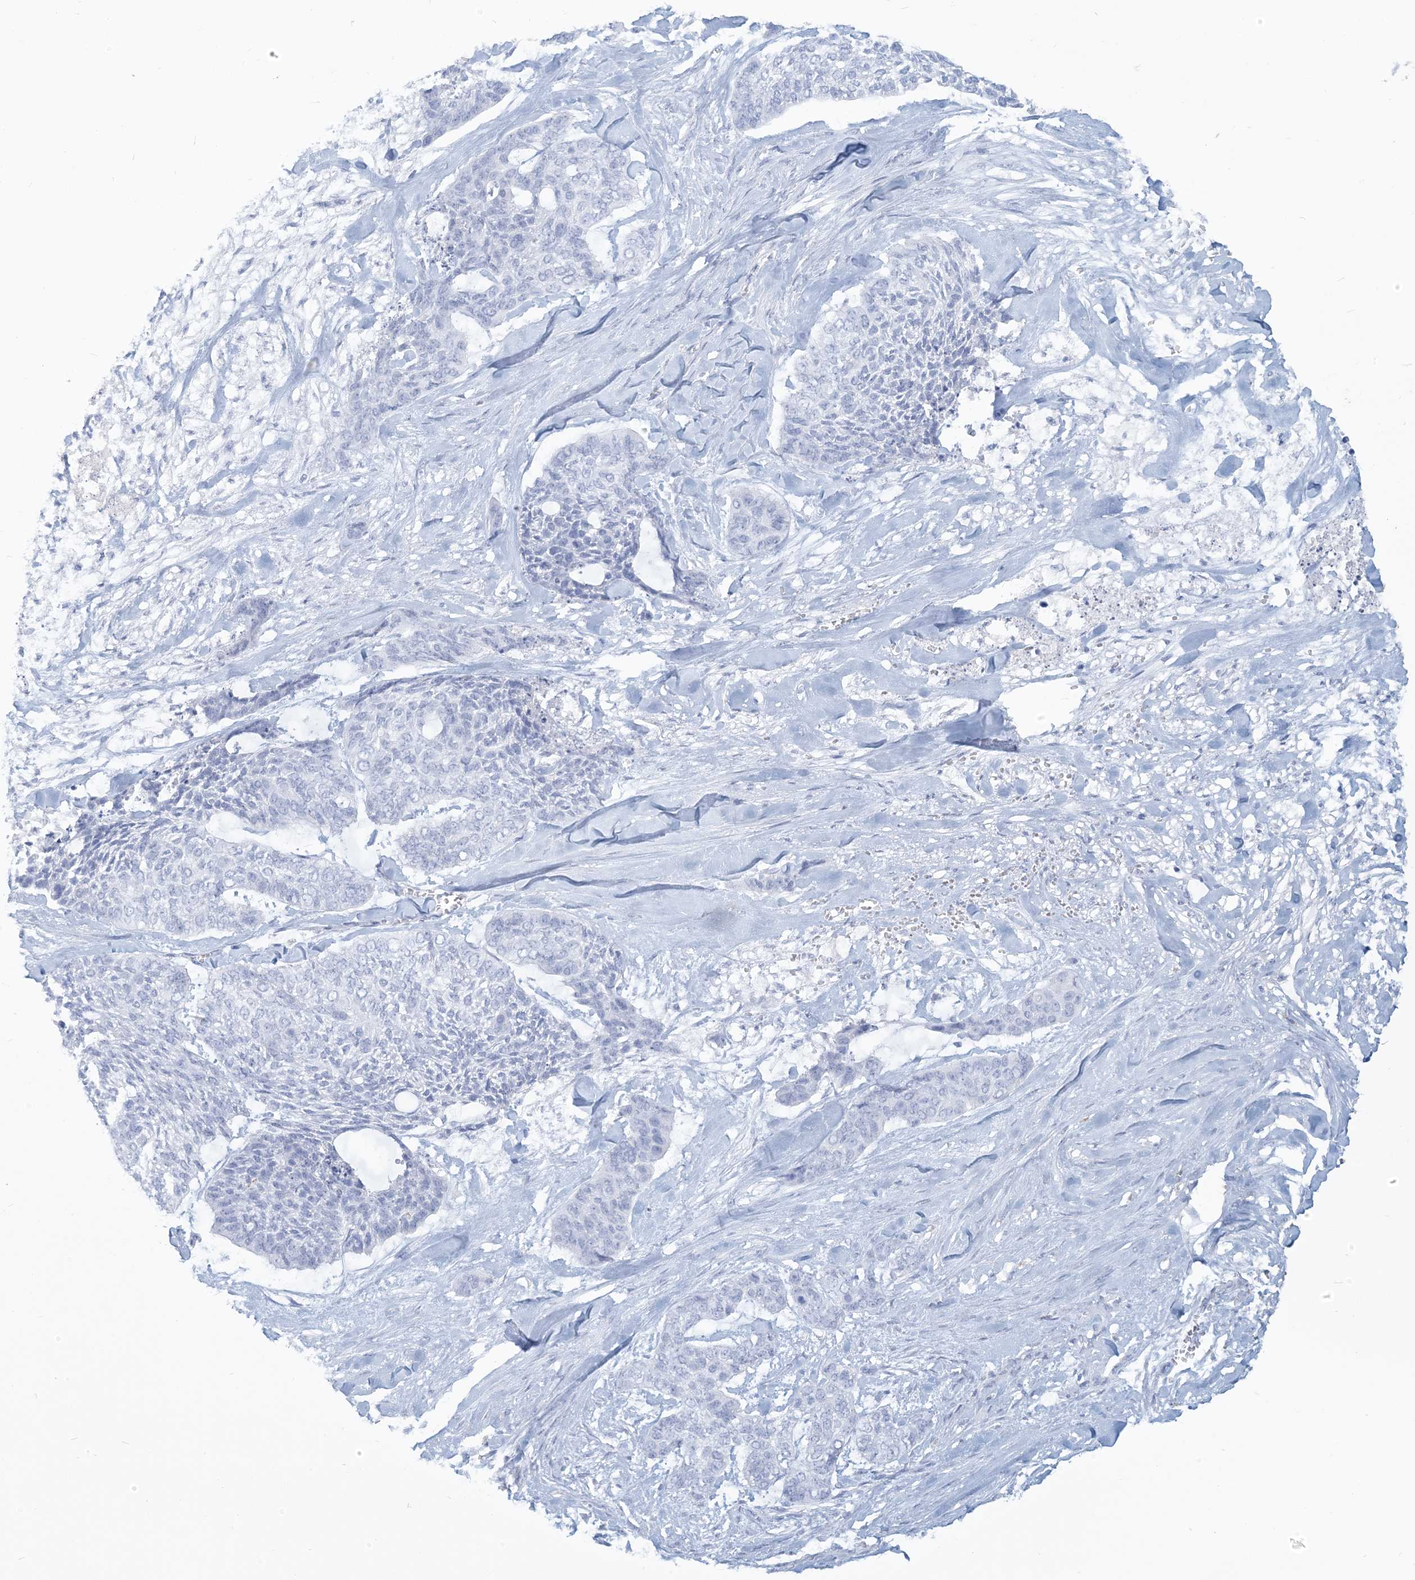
{"staining": {"intensity": "negative", "quantity": "none", "location": "none"}, "tissue": "skin cancer", "cell_type": "Tumor cells", "image_type": "cancer", "snomed": [{"axis": "morphology", "description": "Basal cell carcinoma"}, {"axis": "topography", "description": "Skin"}], "caption": "High power microscopy micrograph of an immunohistochemistry histopathology image of skin cancer, revealing no significant expression in tumor cells.", "gene": "HLA-DRB1", "patient": {"sex": "female", "age": 64}}